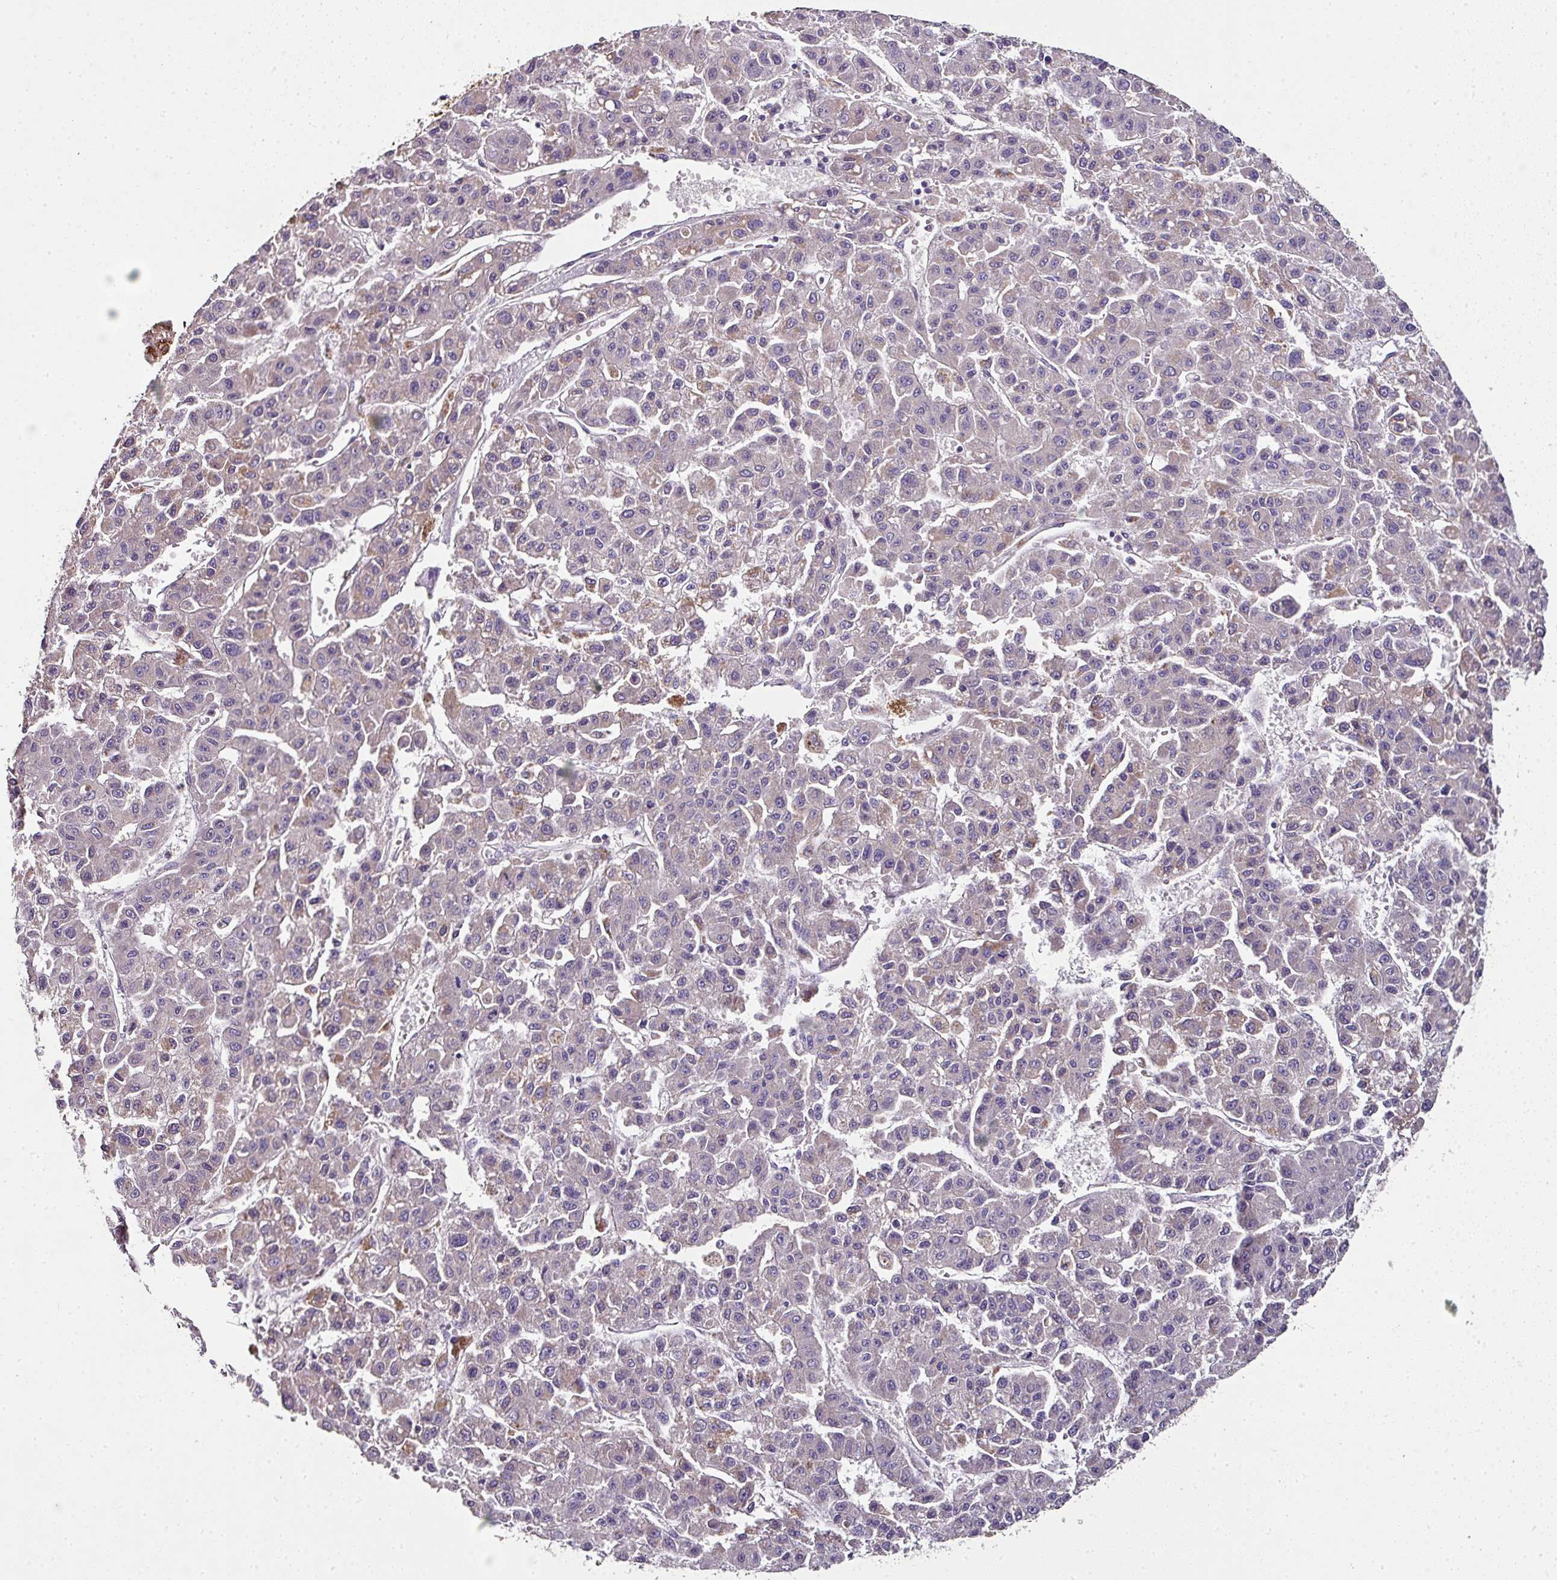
{"staining": {"intensity": "negative", "quantity": "none", "location": "none"}, "tissue": "liver cancer", "cell_type": "Tumor cells", "image_type": "cancer", "snomed": [{"axis": "morphology", "description": "Carcinoma, Hepatocellular, NOS"}, {"axis": "topography", "description": "Liver"}], "caption": "Immunohistochemistry micrograph of human liver cancer stained for a protein (brown), which shows no staining in tumor cells.", "gene": "SKIC2", "patient": {"sex": "male", "age": 70}}